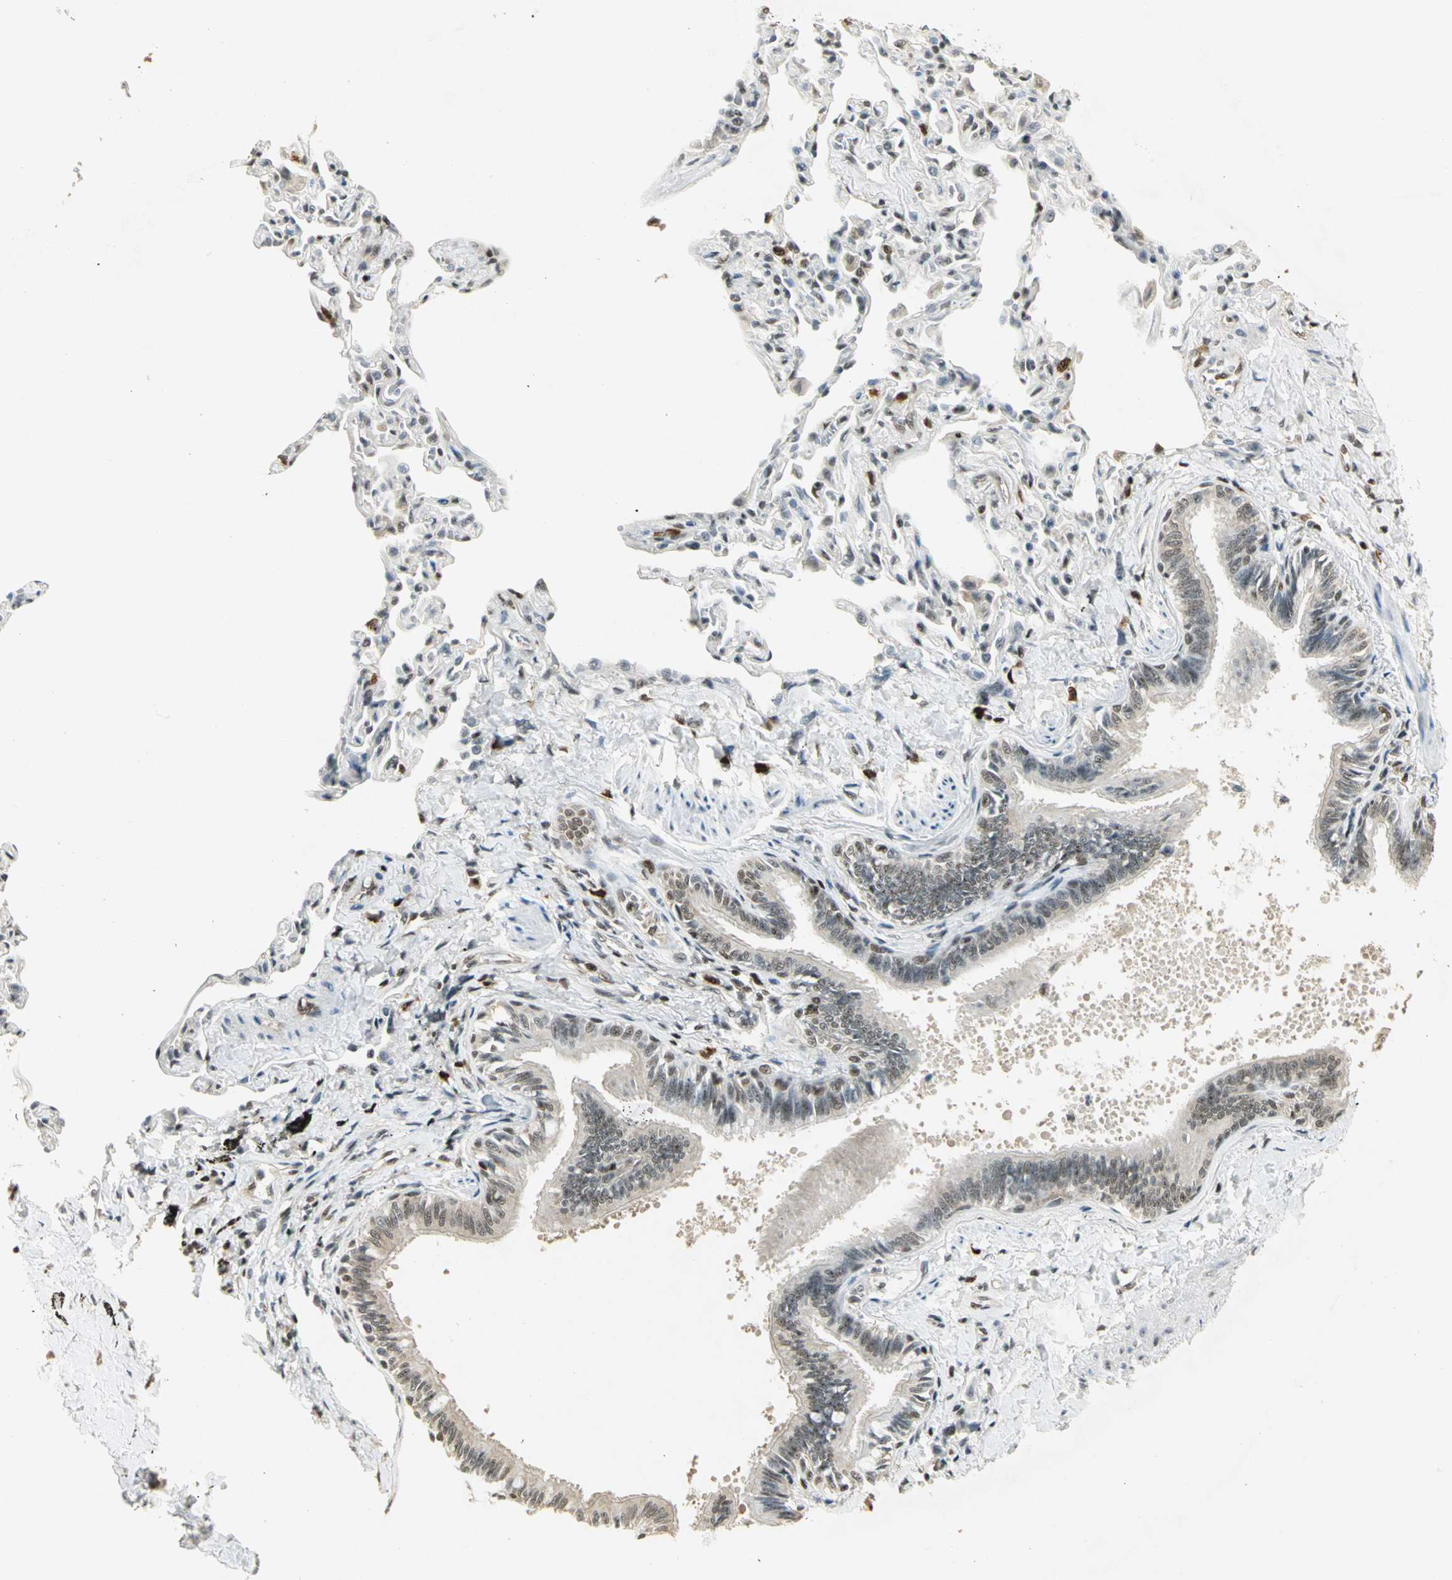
{"staining": {"intensity": "strong", "quantity": ">75%", "location": "nuclear"}, "tissue": "bronchus", "cell_type": "Respiratory epithelial cells", "image_type": "normal", "snomed": [{"axis": "morphology", "description": "Normal tissue, NOS"}, {"axis": "topography", "description": "Lung"}], "caption": "Normal bronchus exhibits strong nuclear staining in about >75% of respiratory epithelial cells, visualized by immunohistochemistry.", "gene": "ELF1", "patient": {"sex": "male", "age": 64}}